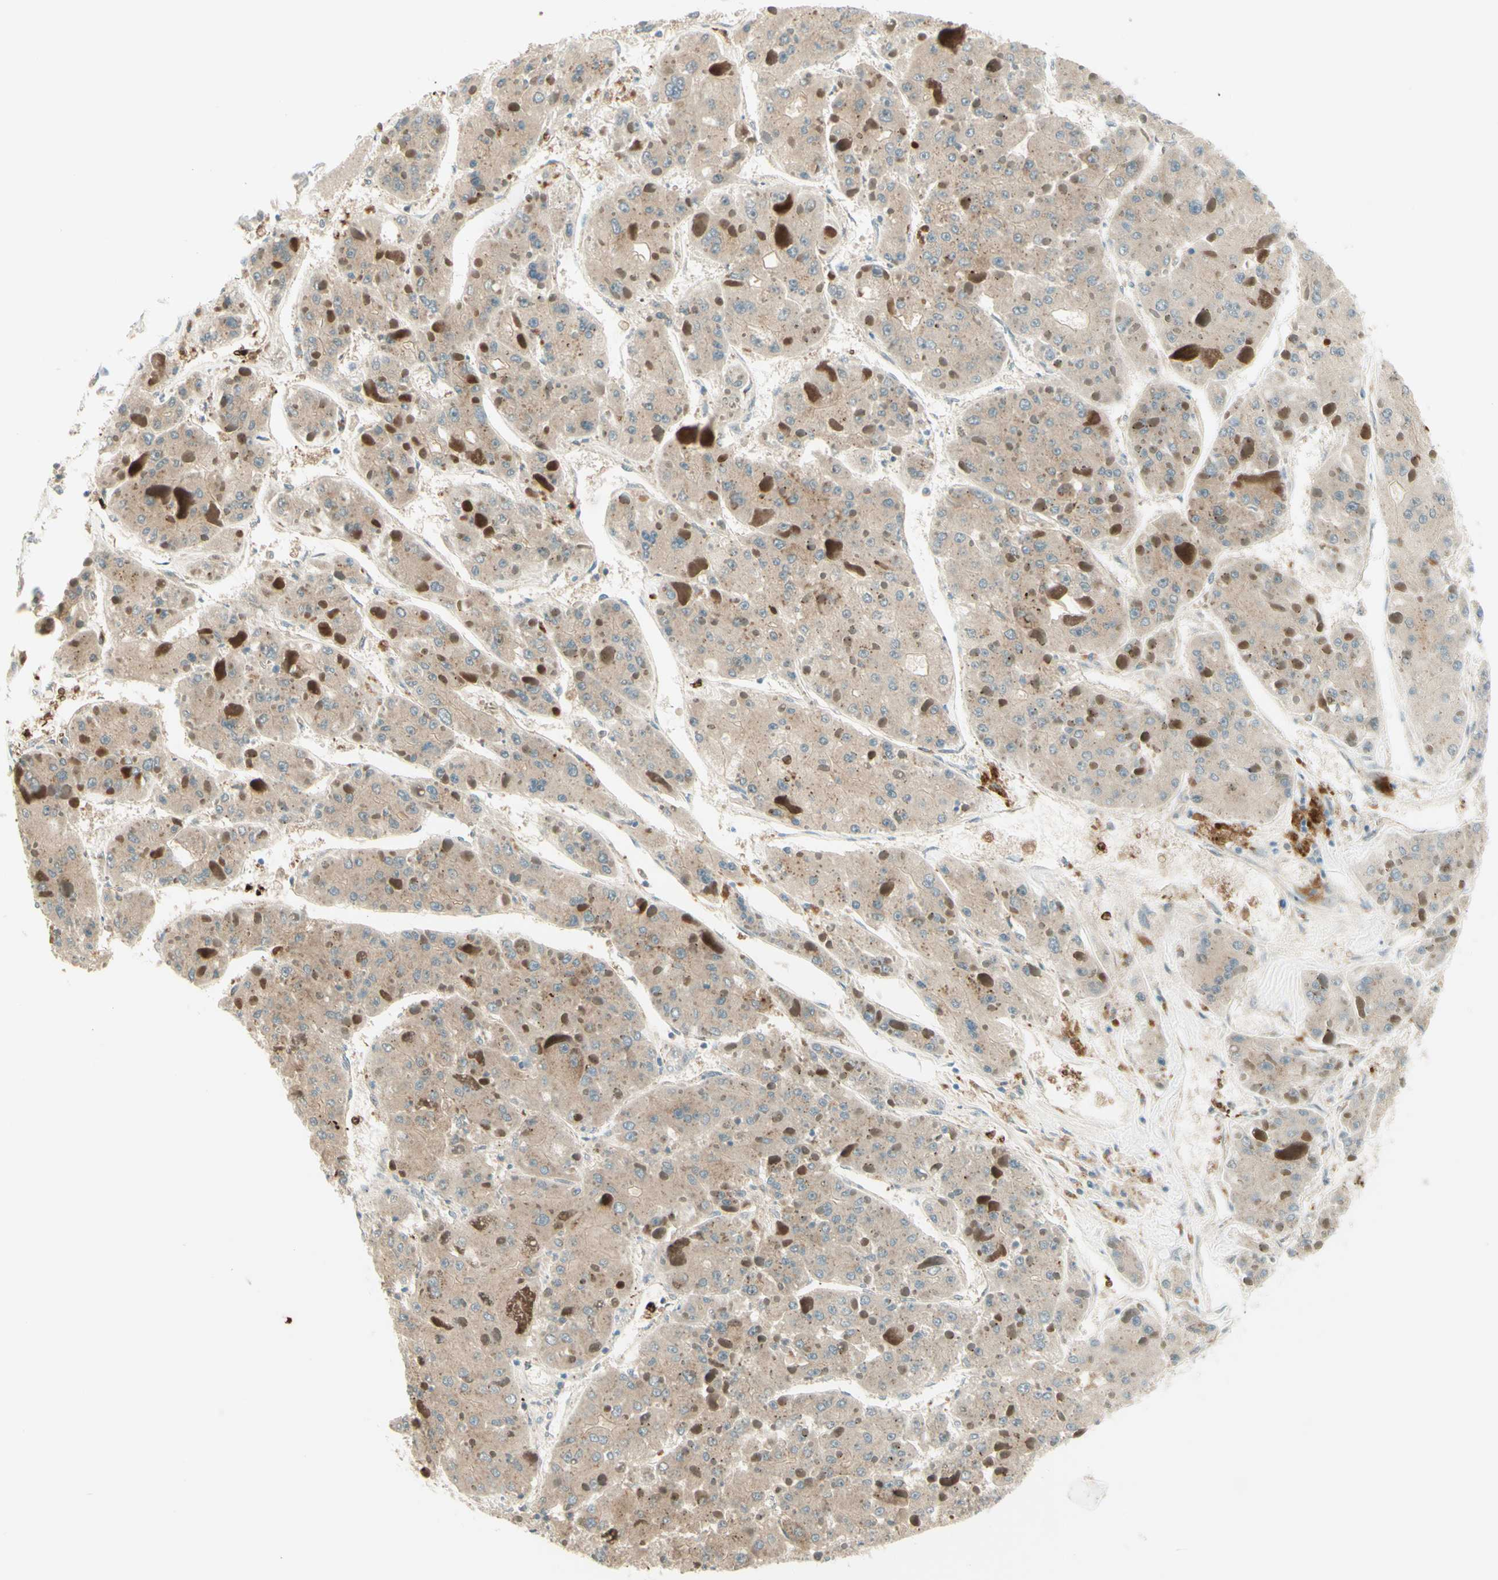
{"staining": {"intensity": "strong", "quantity": "25%-75%", "location": "cytoplasmic/membranous"}, "tissue": "liver cancer", "cell_type": "Tumor cells", "image_type": "cancer", "snomed": [{"axis": "morphology", "description": "Carcinoma, Hepatocellular, NOS"}, {"axis": "topography", "description": "Liver"}], "caption": "A high-resolution image shows IHC staining of liver cancer, which shows strong cytoplasmic/membranous staining in about 25%-75% of tumor cells.", "gene": "PROM1", "patient": {"sex": "female", "age": 73}}